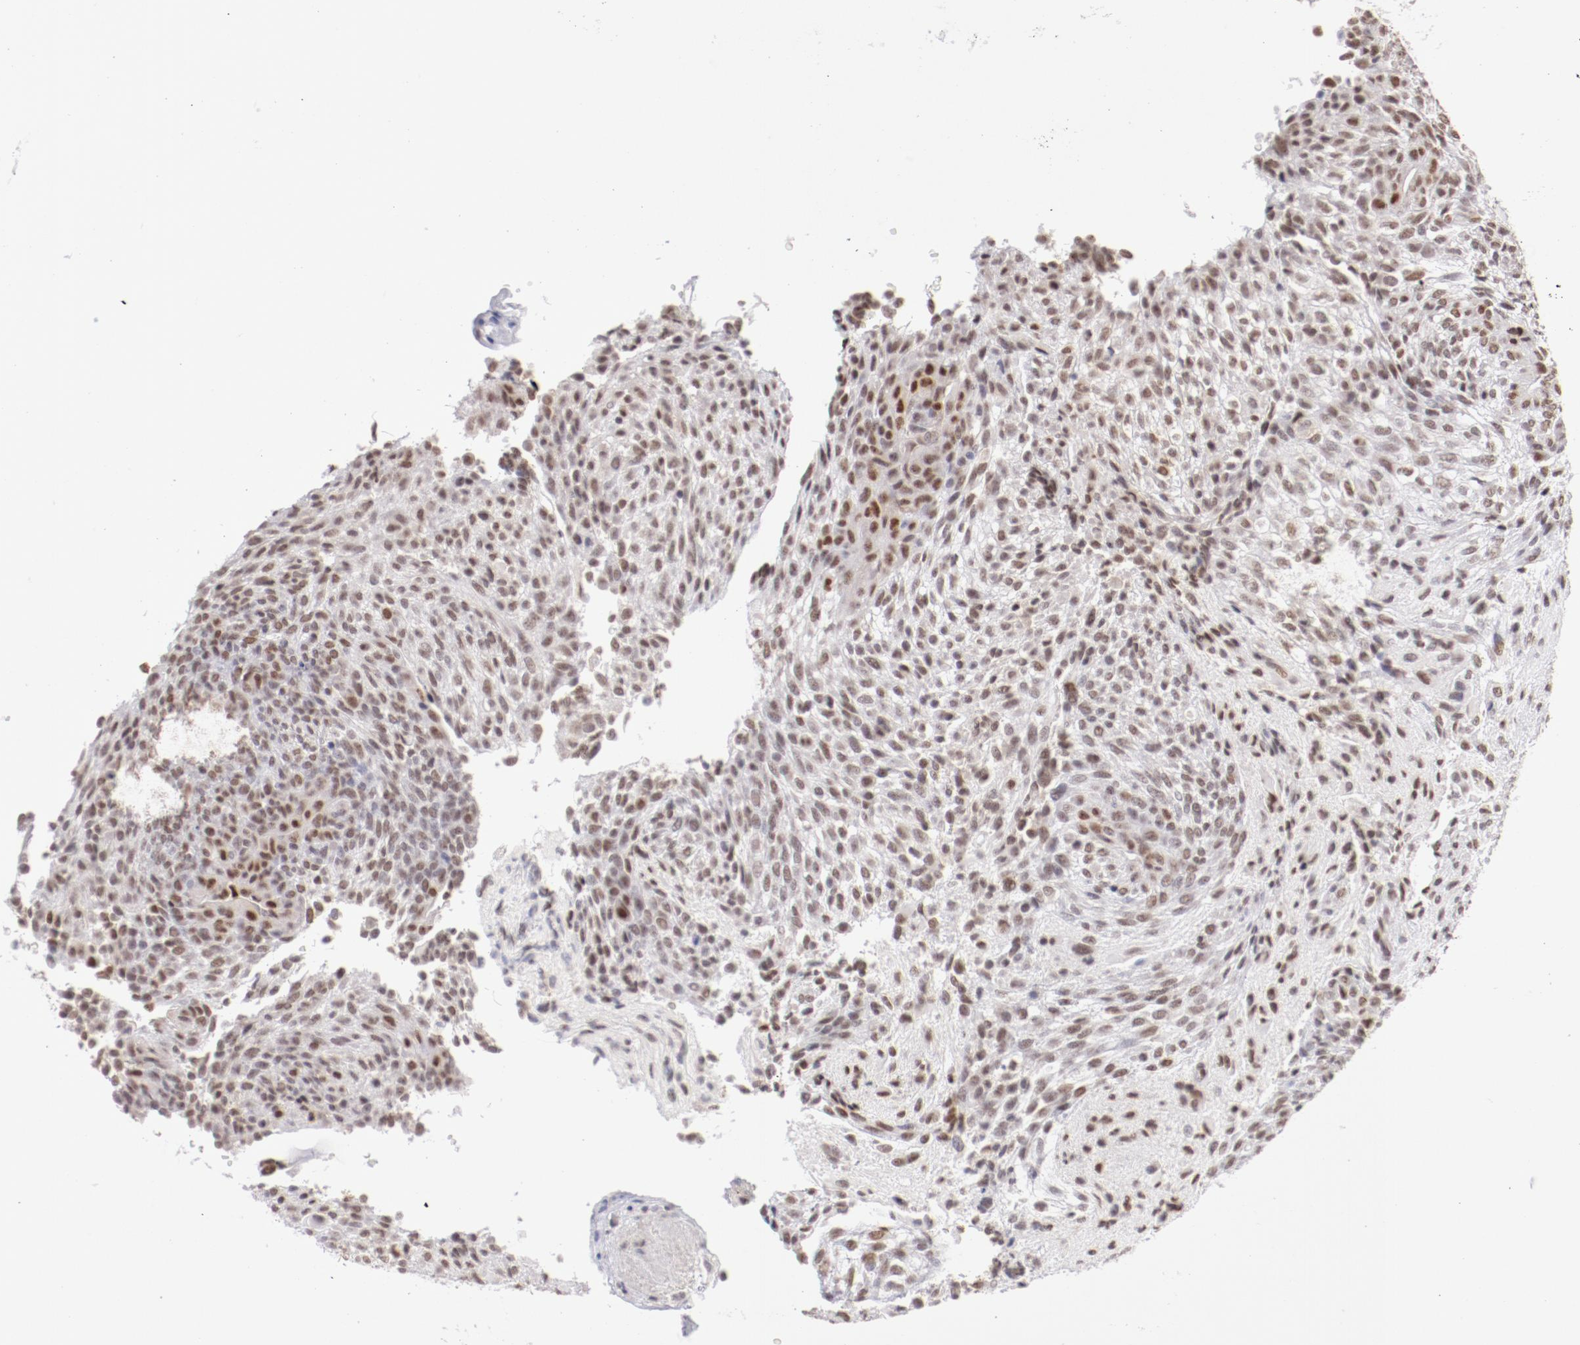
{"staining": {"intensity": "weak", "quantity": ">75%", "location": "nuclear"}, "tissue": "glioma", "cell_type": "Tumor cells", "image_type": "cancer", "snomed": [{"axis": "morphology", "description": "Glioma, malignant, High grade"}, {"axis": "topography", "description": "Cerebral cortex"}], "caption": "DAB (3,3'-diaminobenzidine) immunohistochemical staining of human malignant high-grade glioma demonstrates weak nuclear protein staining in approximately >75% of tumor cells.", "gene": "TFAP4", "patient": {"sex": "female", "age": 55}}